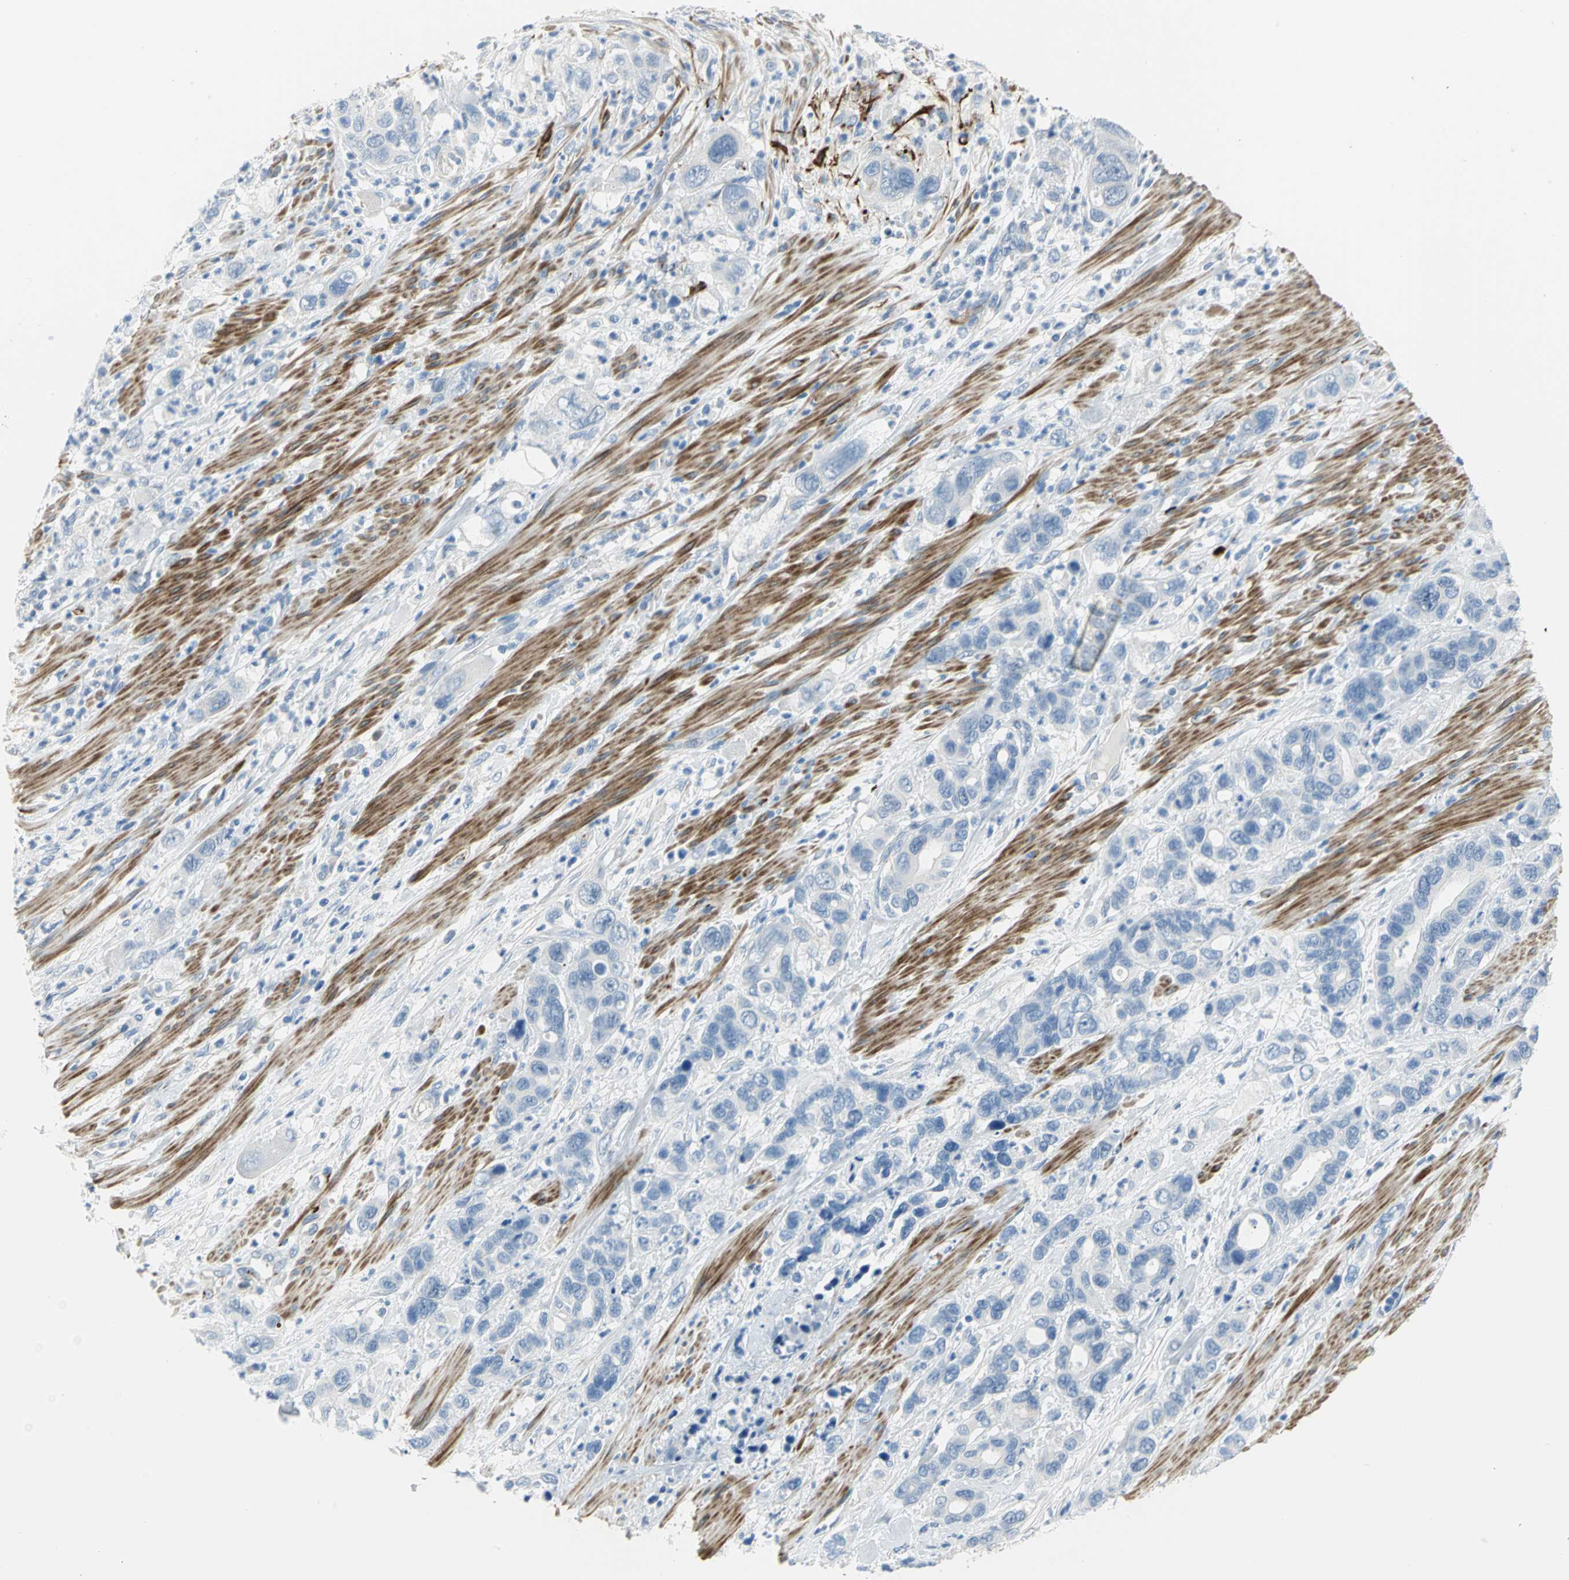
{"staining": {"intensity": "negative", "quantity": "none", "location": "none"}, "tissue": "pancreatic cancer", "cell_type": "Tumor cells", "image_type": "cancer", "snomed": [{"axis": "morphology", "description": "Adenocarcinoma, NOS"}, {"axis": "topography", "description": "Pancreas"}], "caption": "Adenocarcinoma (pancreatic) was stained to show a protein in brown. There is no significant expression in tumor cells.", "gene": "ALOX15", "patient": {"sex": "female", "age": 71}}